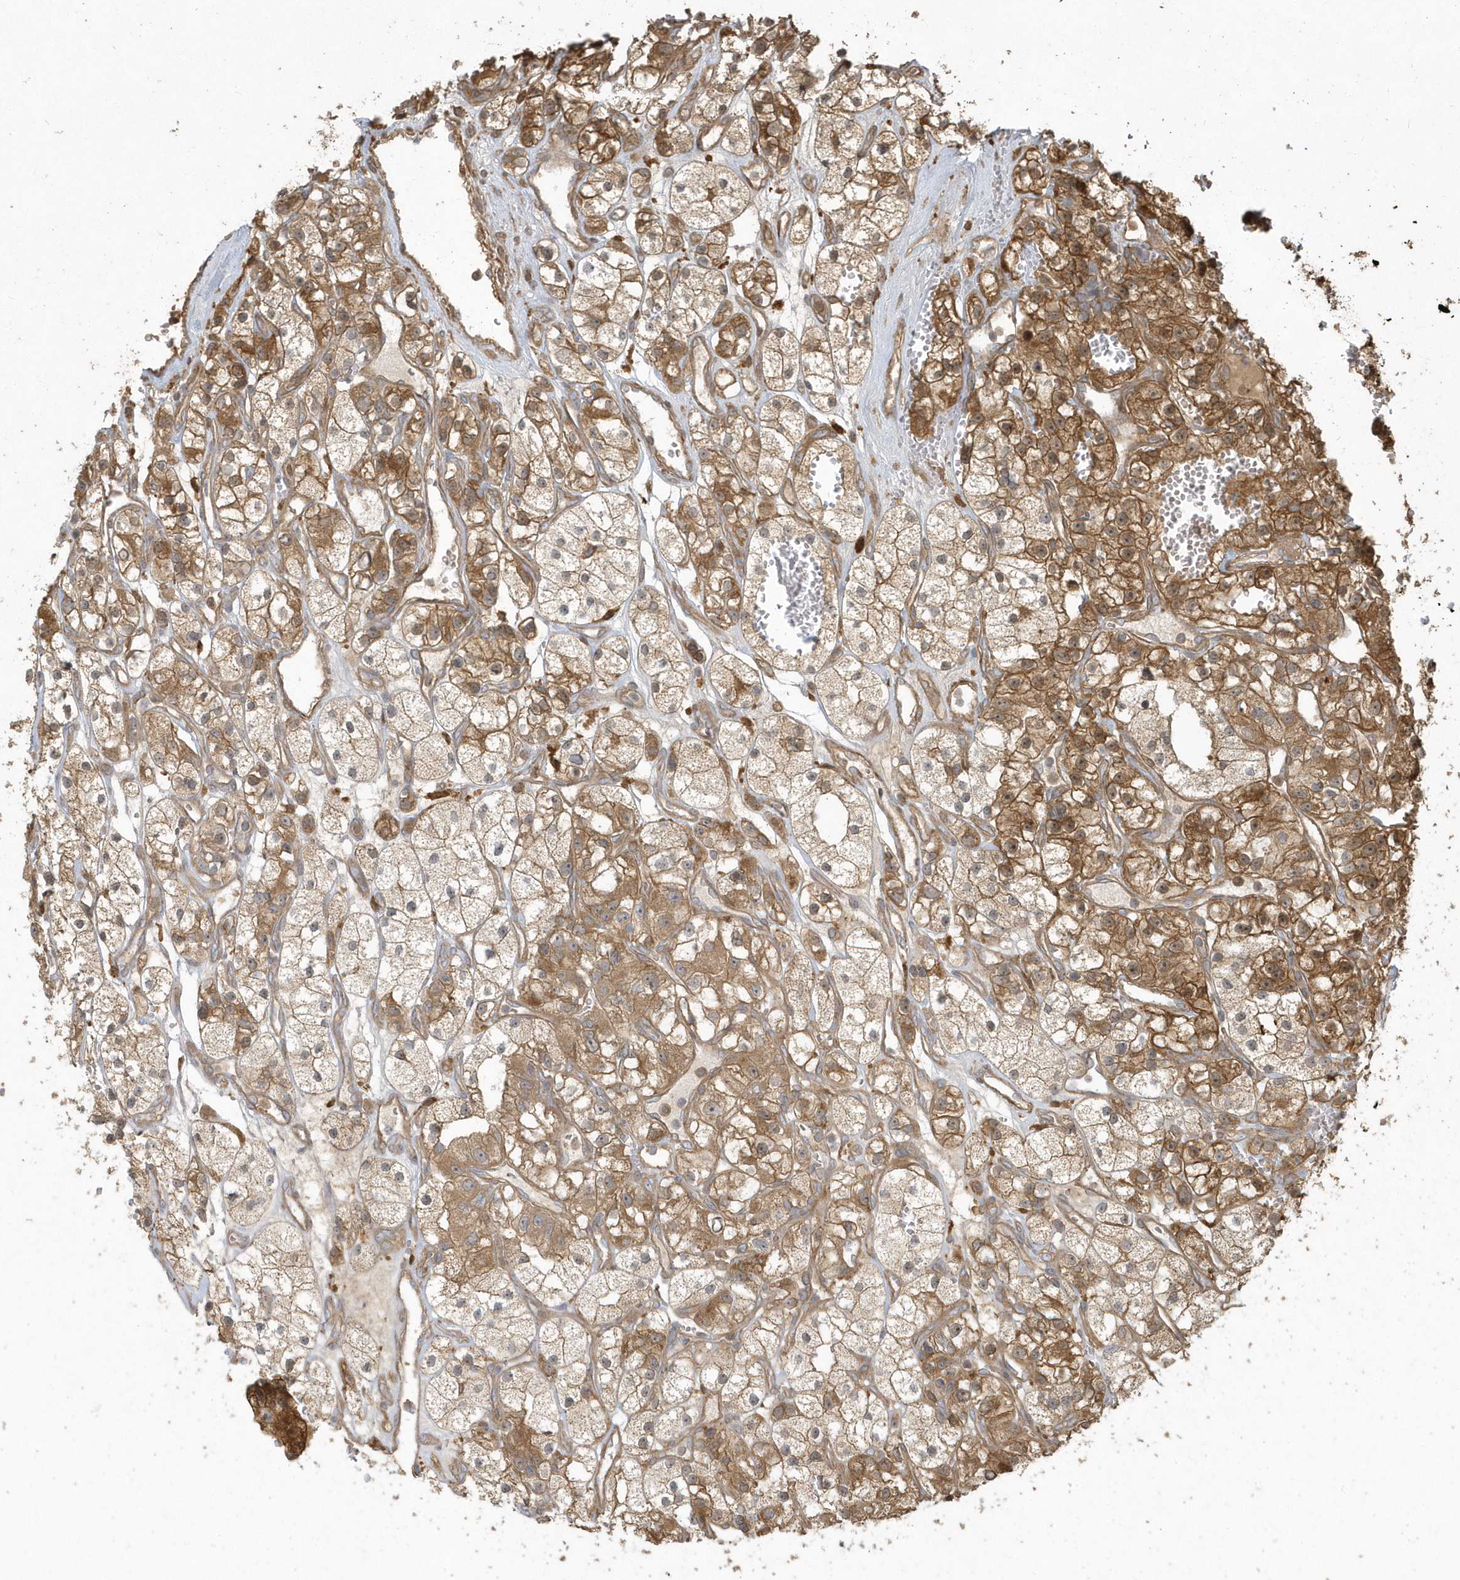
{"staining": {"intensity": "strong", "quantity": "25%-75%", "location": "cytoplasmic/membranous"}, "tissue": "renal cancer", "cell_type": "Tumor cells", "image_type": "cancer", "snomed": [{"axis": "morphology", "description": "Adenocarcinoma, NOS"}, {"axis": "topography", "description": "Kidney"}], "caption": "Immunohistochemistry (DAB (3,3'-diaminobenzidine)) staining of human renal adenocarcinoma reveals strong cytoplasmic/membranous protein expression in about 25%-75% of tumor cells.", "gene": "HNMT", "patient": {"sex": "female", "age": 57}}